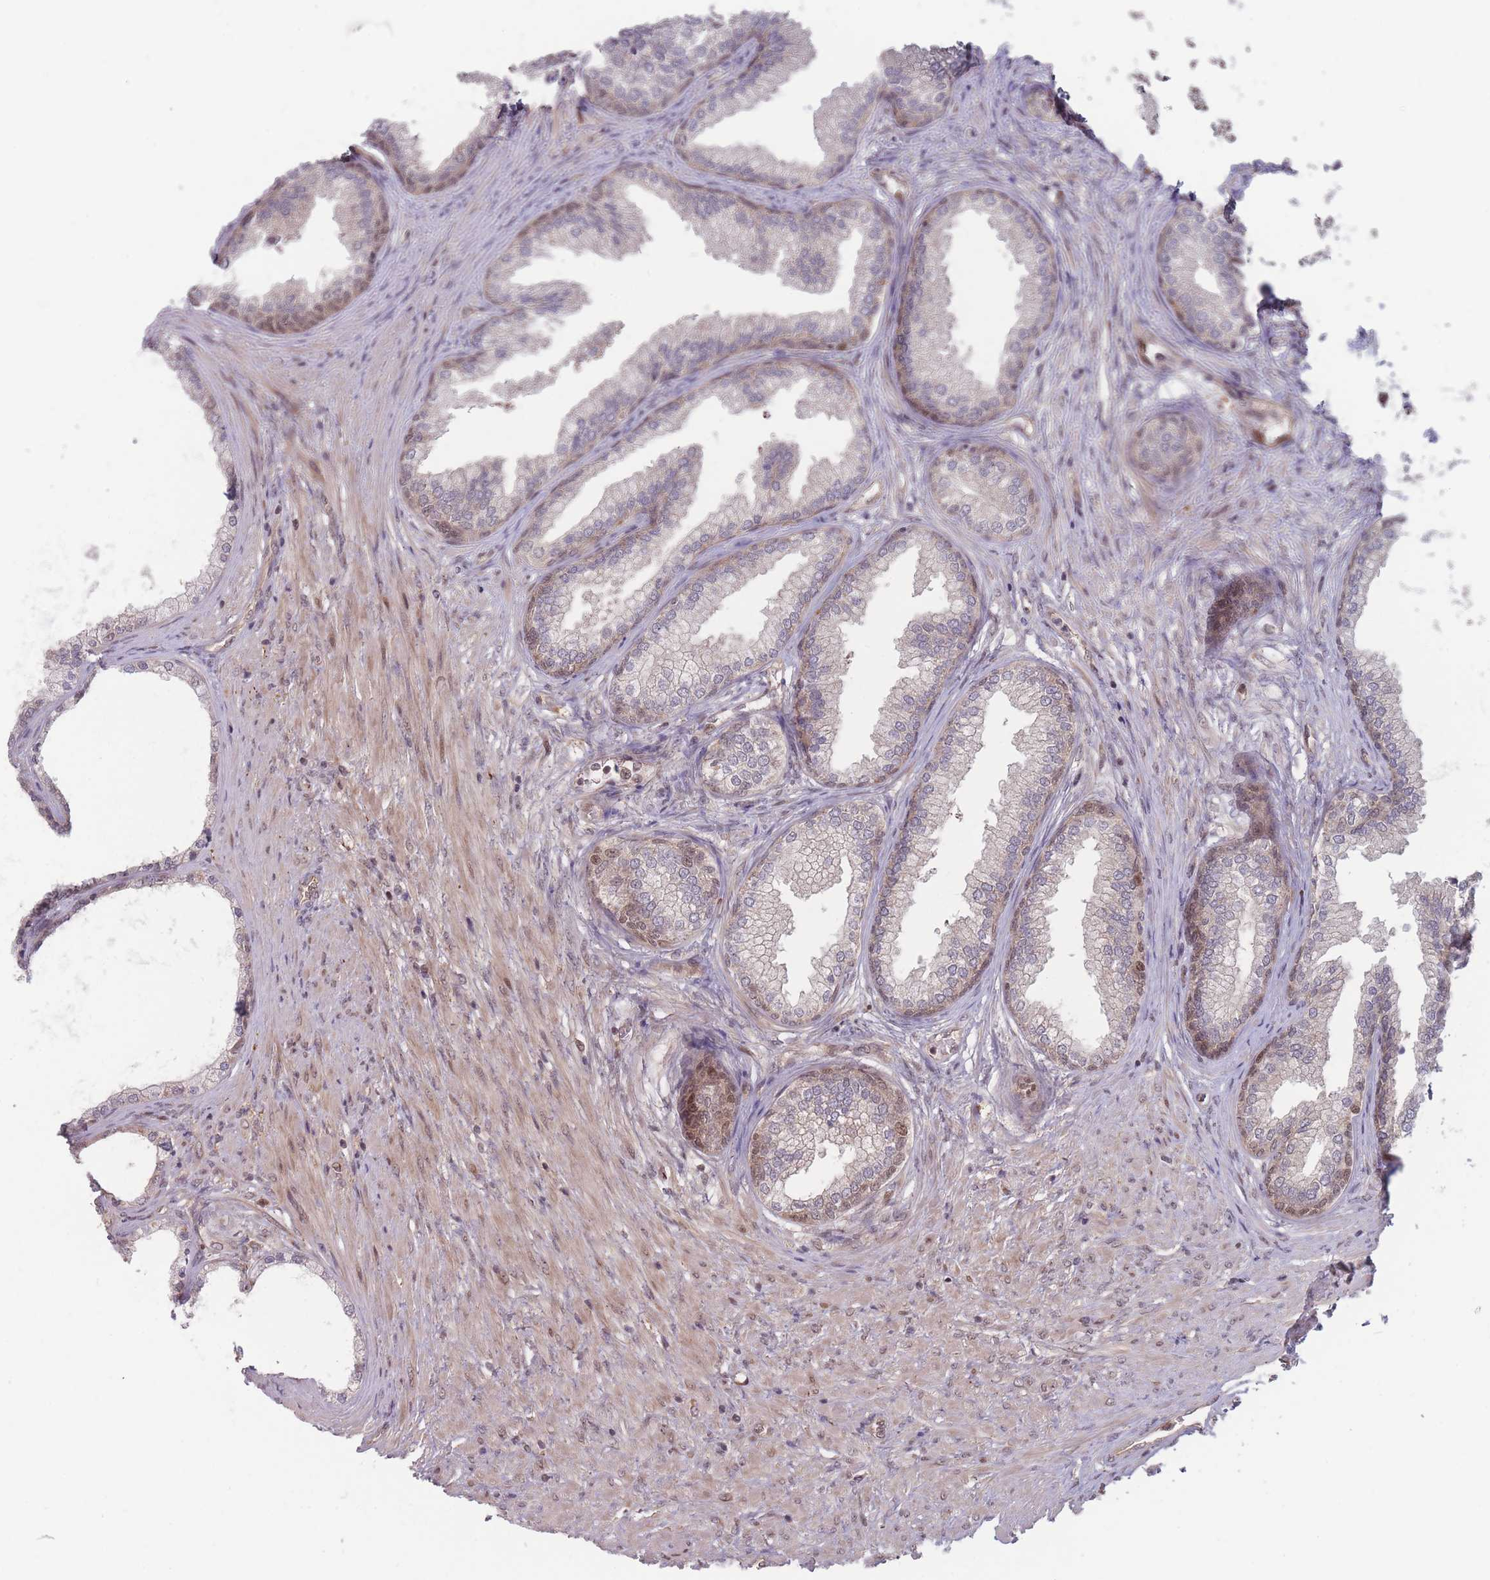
{"staining": {"intensity": "moderate", "quantity": "25%-75%", "location": "cytoplasmic/membranous"}, "tissue": "prostate", "cell_type": "Glandular cells", "image_type": "normal", "snomed": [{"axis": "morphology", "description": "Normal tissue, NOS"}, {"axis": "topography", "description": "Prostate"}], "caption": "The immunohistochemical stain highlights moderate cytoplasmic/membranous staining in glandular cells of benign prostate.", "gene": "RPS18", "patient": {"sex": "male", "age": 76}}